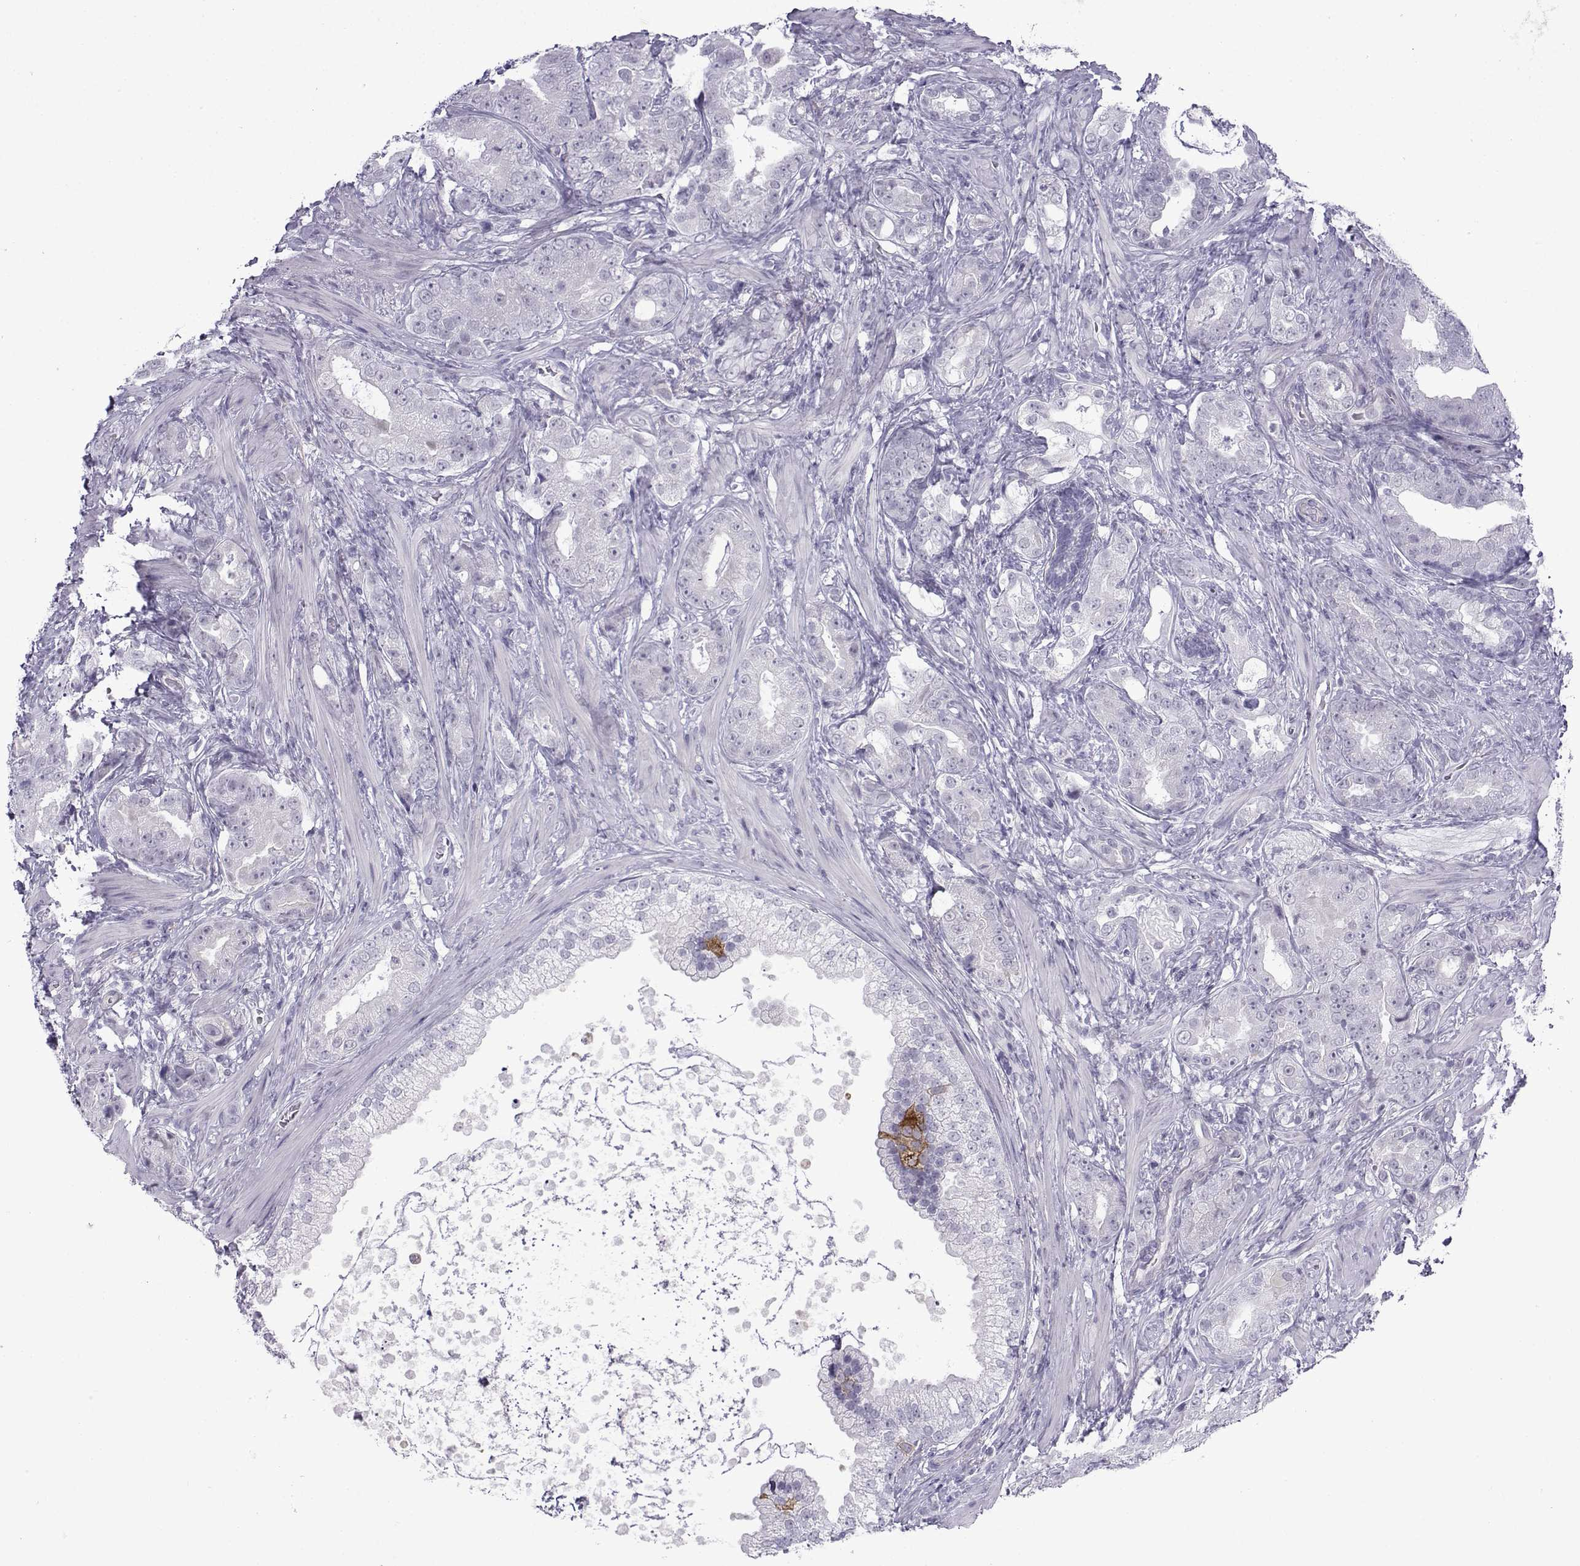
{"staining": {"intensity": "negative", "quantity": "none", "location": "none"}, "tissue": "prostate cancer", "cell_type": "Tumor cells", "image_type": "cancer", "snomed": [{"axis": "morphology", "description": "Adenocarcinoma, NOS"}, {"axis": "topography", "description": "Prostate"}], "caption": "This is an IHC photomicrograph of human prostate cancer (adenocarcinoma). There is no positivity in tumor cells.", "gene": "CFAP53", "patient": {"sex": "male", "age": 57}}